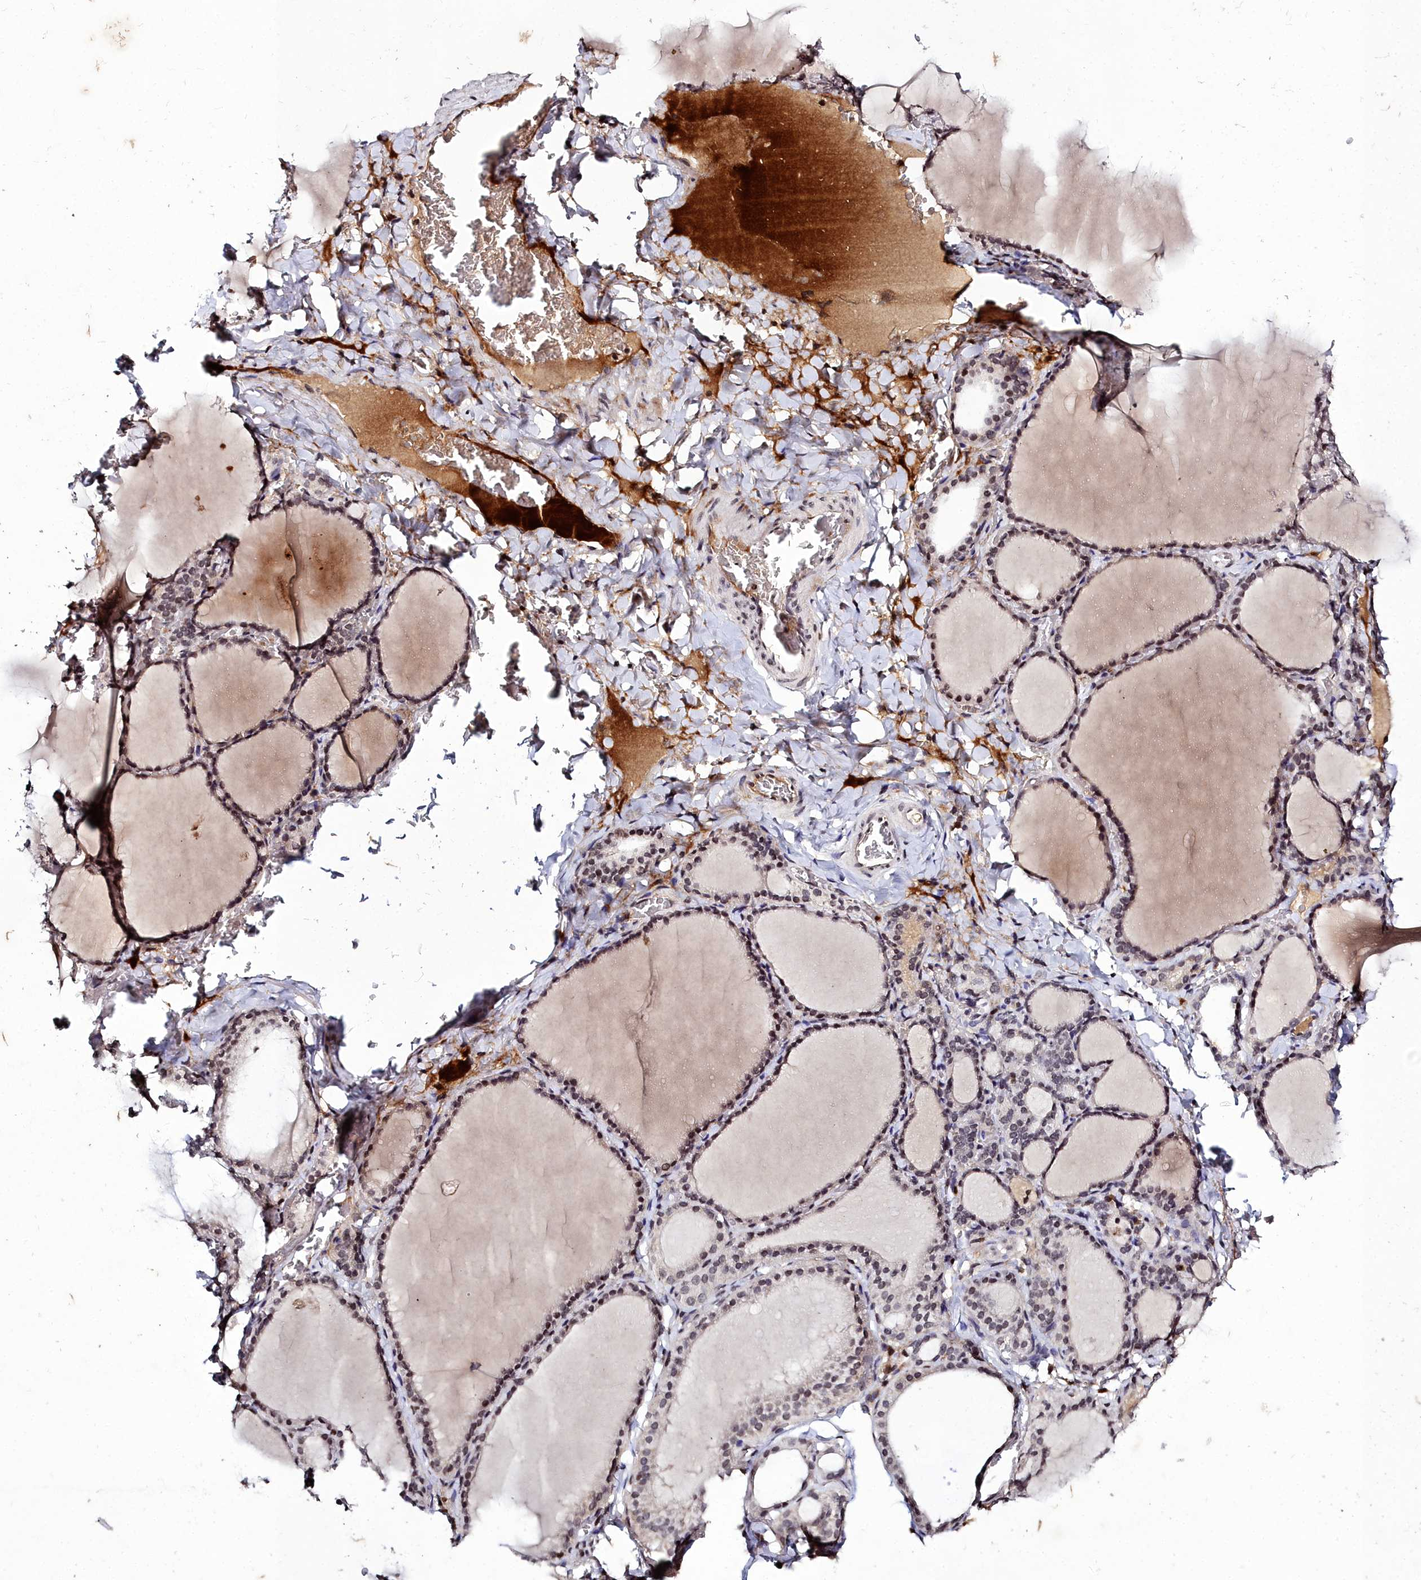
{"staining": {"intensity": "moderate", "quantity": "25%-75%", "location": "cytoplasmic/membranous,nuclear"}, "tissue": "thyroid gland", "cell_type": "Glandular cells", "image_type": "normal", "snomed": [{"axis": "morphology", "description": "Normal tissue, NOS"}, {"axis": "topography", "description": "Thyroid gland"}], "caption": "A medium amount of moderate cytoplasmic/membranous,nuclear positivity is seen in approximately 25%-75% of glandular cells in benign thyroid gland. (DAB (3,3'-diaminobenzidine) = brown stain, brightfield microscopy at high magnification).", "gene": "FZD4", "patient": {"sex": "female", "age": 39}}